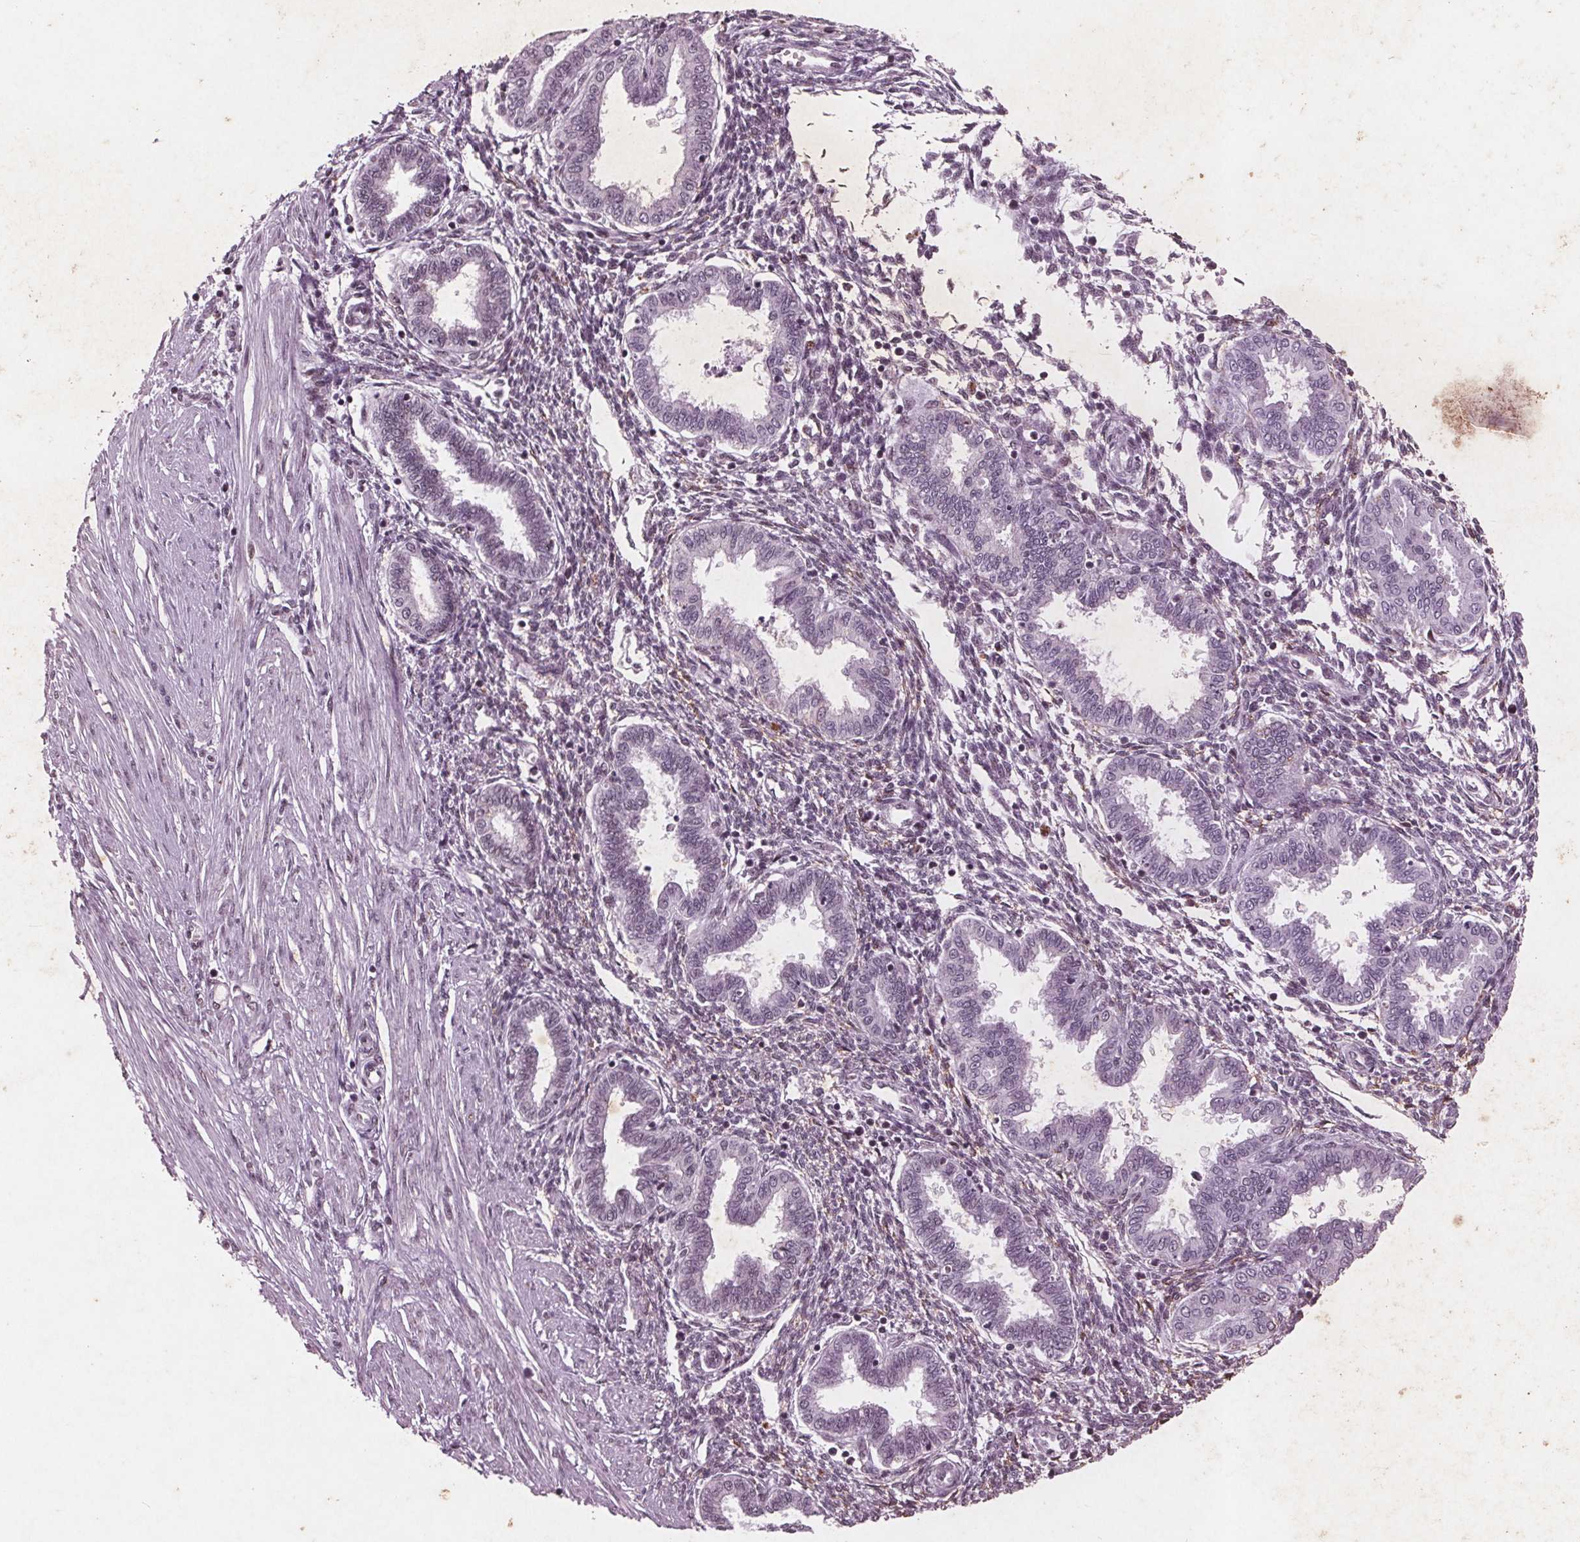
{"staining": {"intensity": "weak", "quantity": ">75%", "location": "nuclear"}, "tissue": "endometrium", "cell_type": "Cells in endometrial stroma", "image_type": "normal", "snomed": [{"axis": "morphology", "description": "Normal tissue, NOS"}, {"axis": "topography", "description": "Endometrium"}], "caption": "Cells in endometrial stroma show low levels of weak nuclear staining in about >75% of cells in benign endometrium. The protein is shown in brown color, while the nuclei are stained blue.", "gene": "RPS6KA2", "patient": {"sex": "female", "age": 33}}